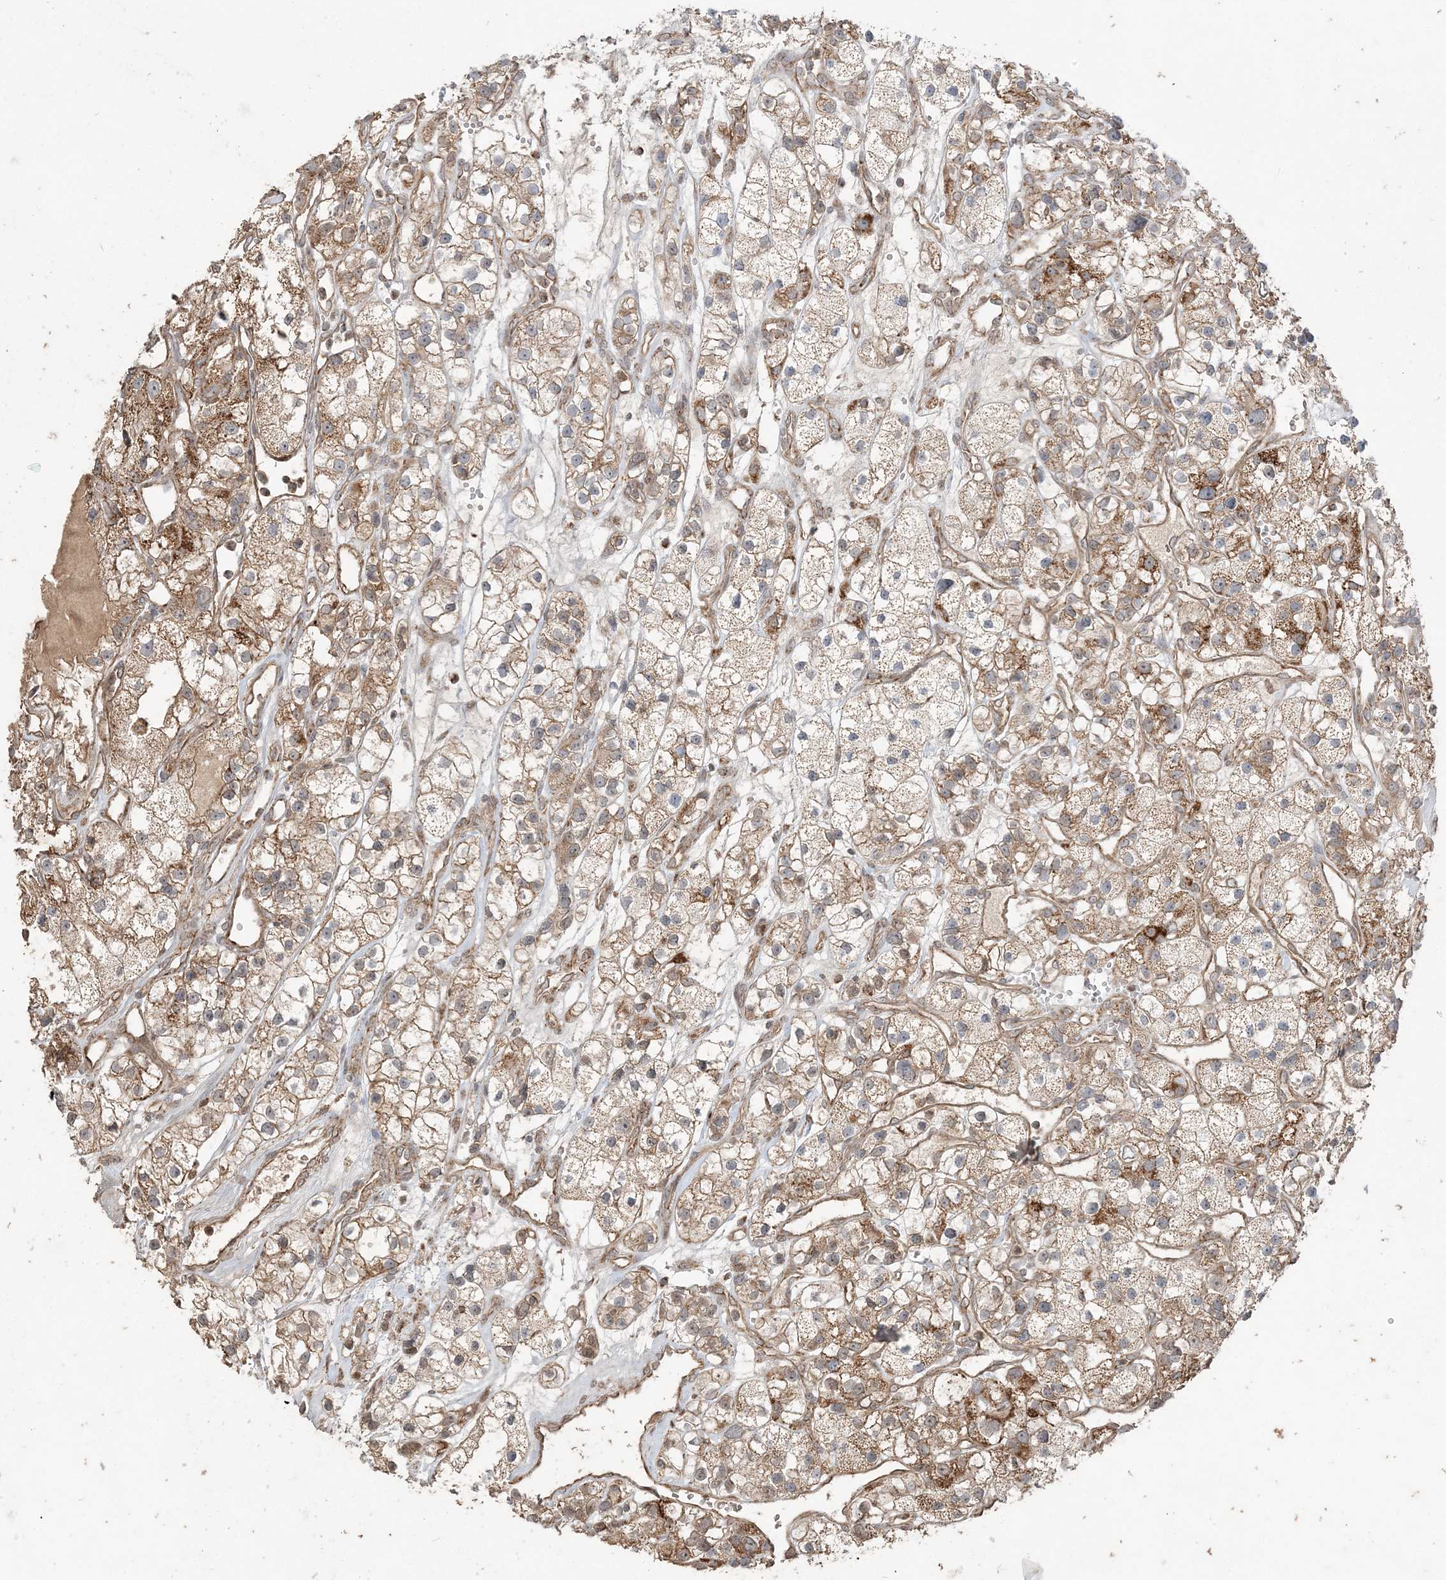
{"staining": {"intensity": "moderate", "quantity": ">75%", "location": "cytoplasmic/membranous"}, "tissue": "renal cancer", "cell_type": "Tumor cells", "image_type": "cancer", "snomed": [{"axis": "morphology", "description": "Adenocarcinoma, NOS"}, {"axis": "topography", "description": "Kidney"}], "caption": "A high-resolution histopathology image shows IHC staining of adenocarcinoma (renal), which reveals moderate cytoplasmic/membranous expression in about >75% of tumor cells.", "gene": "SCLT1", "patient": {"sex": "female", "age": 57}}